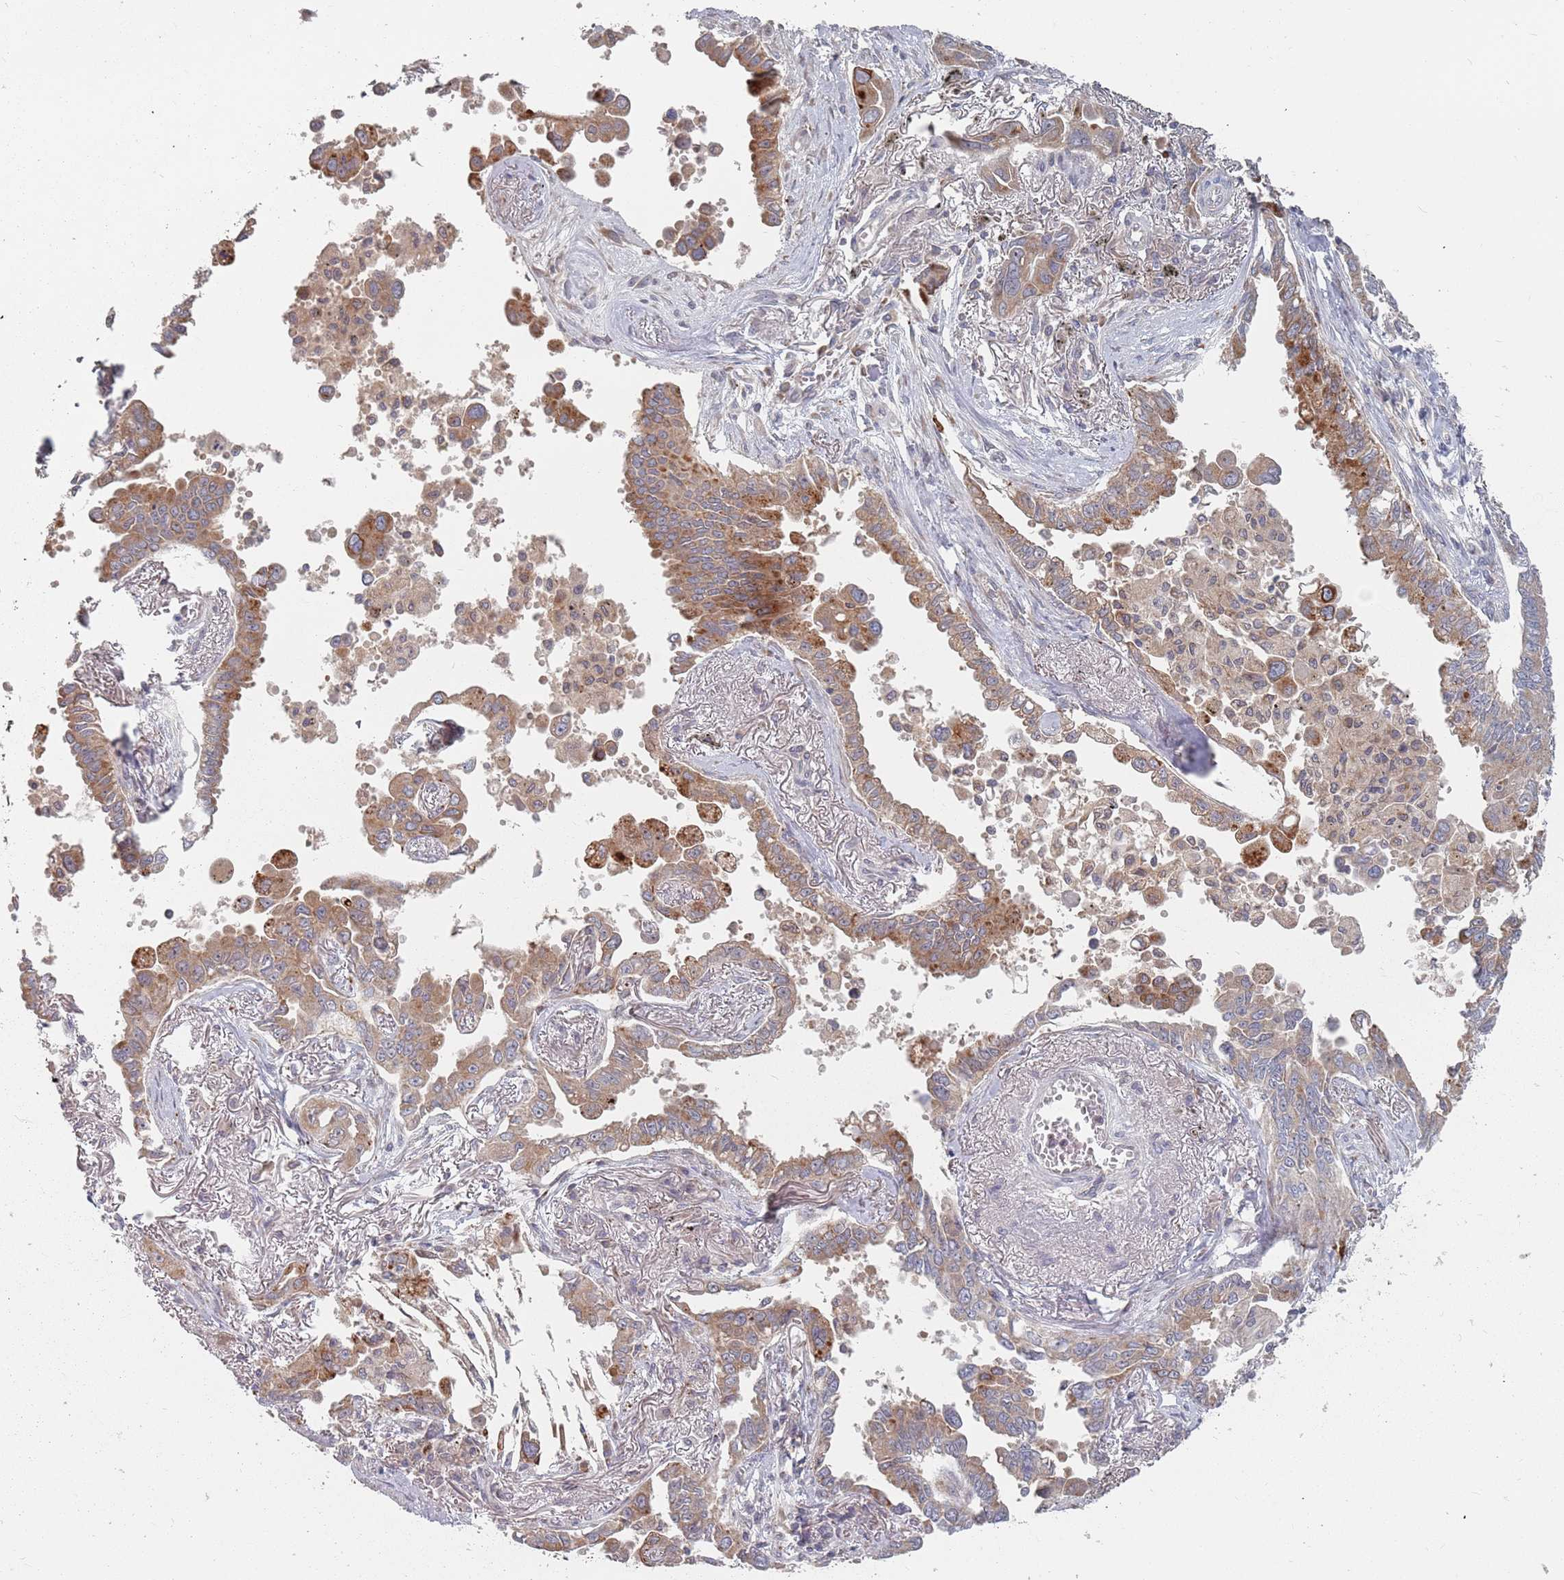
{"staining": {"intensity": "moderate", "quantity": "25%-75%", "location": "cytoplasmic/membranous"}, "tissue": "lung cancer", "cell_type": "Tumor cells", "image_type": "cancer", "snomed": [{"axis": "morphology", "description": "Adenocarcinoma, NOS"}, {"axis": "topography", "description": "Lung"}], "caption": "A photomicrograph showing moderate cytoplasmic/membranous positivity in about 25%-75% of tumor cells in lung cancer, as visualized by brown immunohistochemical staining.", "gene": "ADAL", "patient": {"sex": "male", "age": 67}}